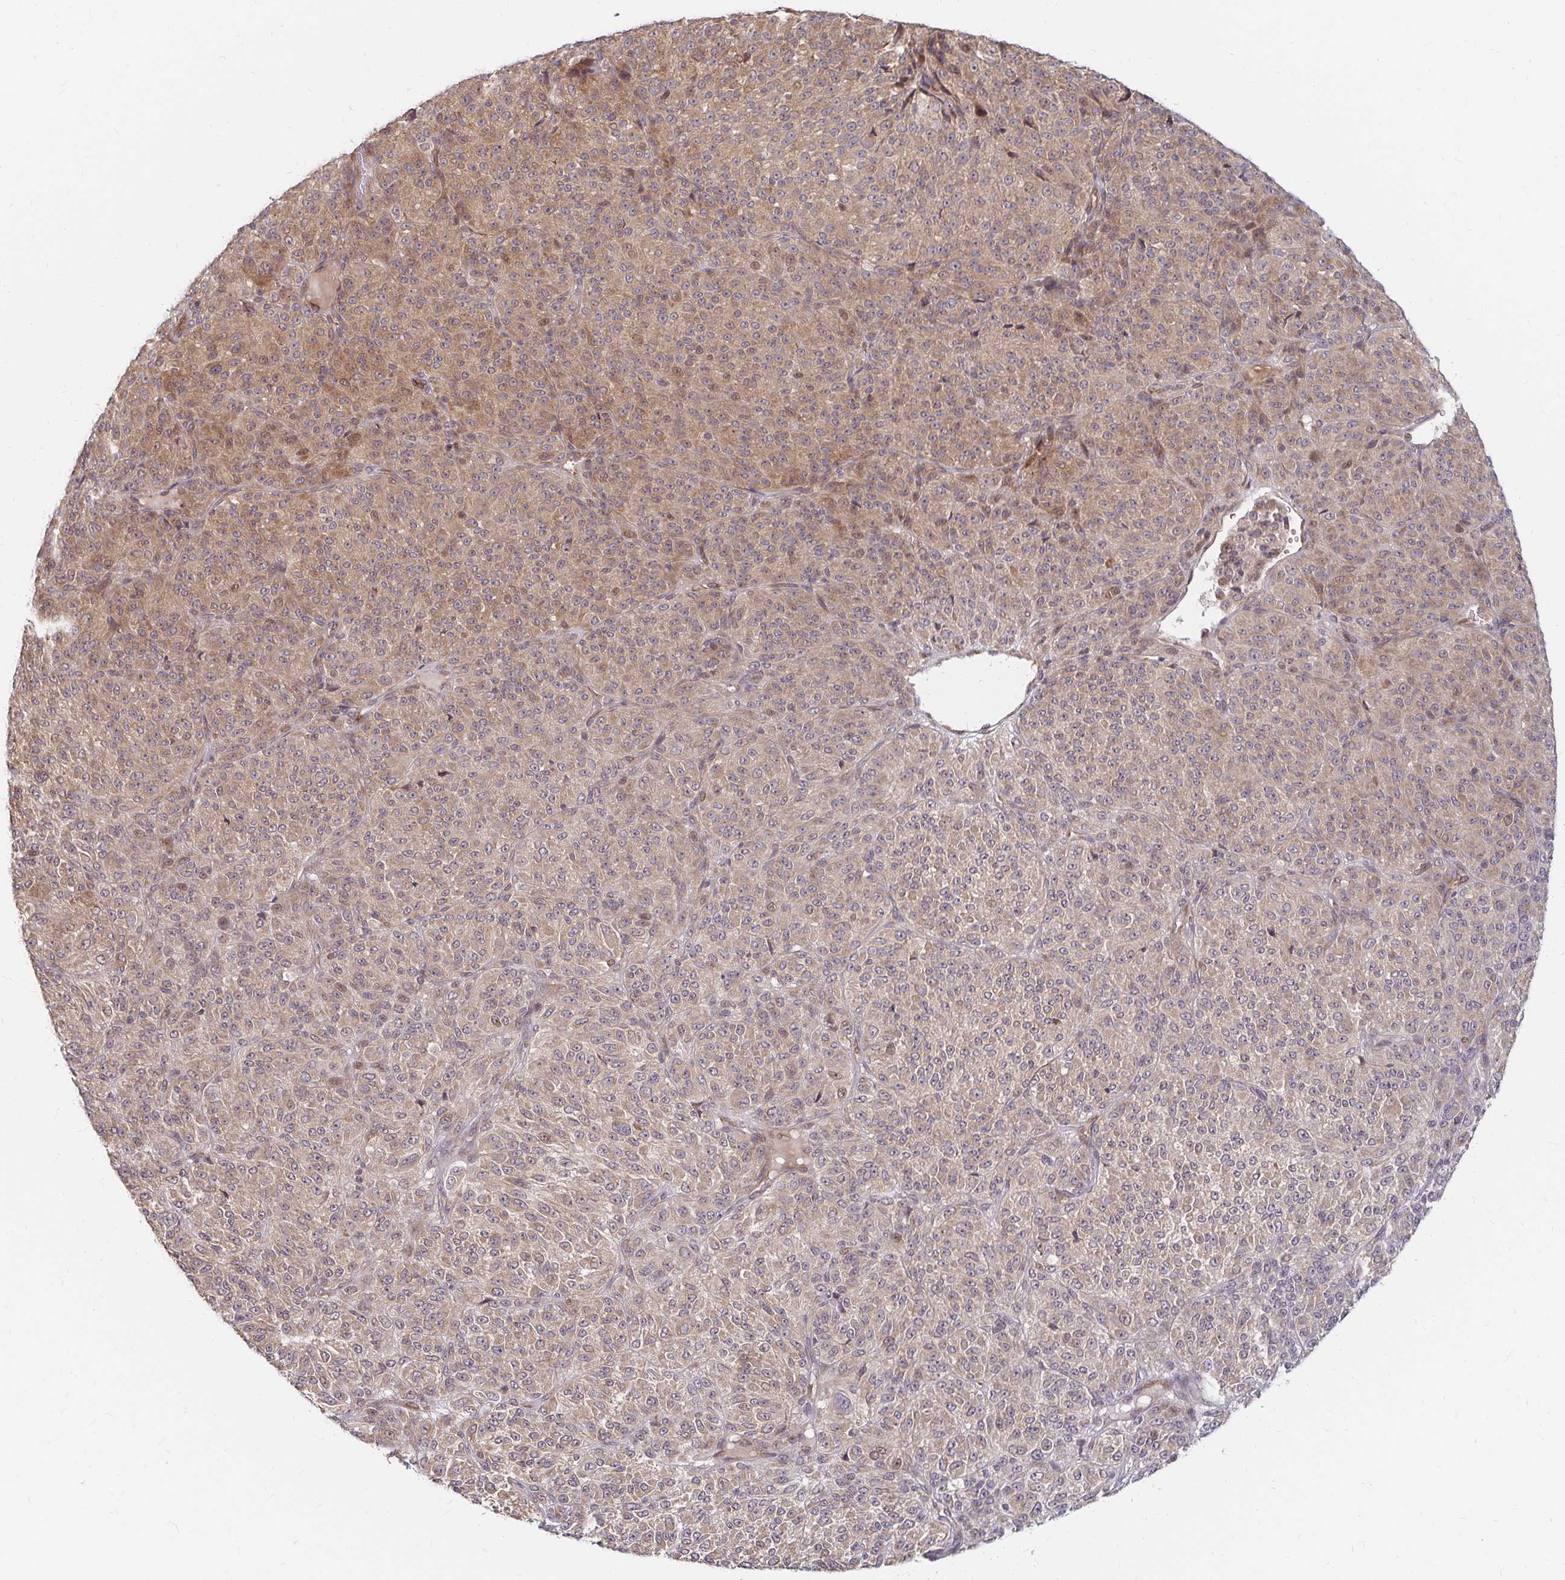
{"staining": {"intensity": "weak", "quantity": ">75%", "location": "cytoplasmic/membranous"}, "tissue": "melanoma", "cell_type": "Tumor cells", "image_type": "cancer", "snomed": [{"axis": "morphology", "description": "Malignant melanoma, Metastatic site"}, {"axis": "topography", "description": "Brain"}], "caption": "High-magnification brightfield microscopy of melanoma stained with DAB (brown) and counterstained with hematoxylin (blue). tumor cells exhibit weak cytoplasmic/membranous staining is identified in about>75% of cells.", "gene": "CAST", "patient": {"sex": "female", "age": 56}}